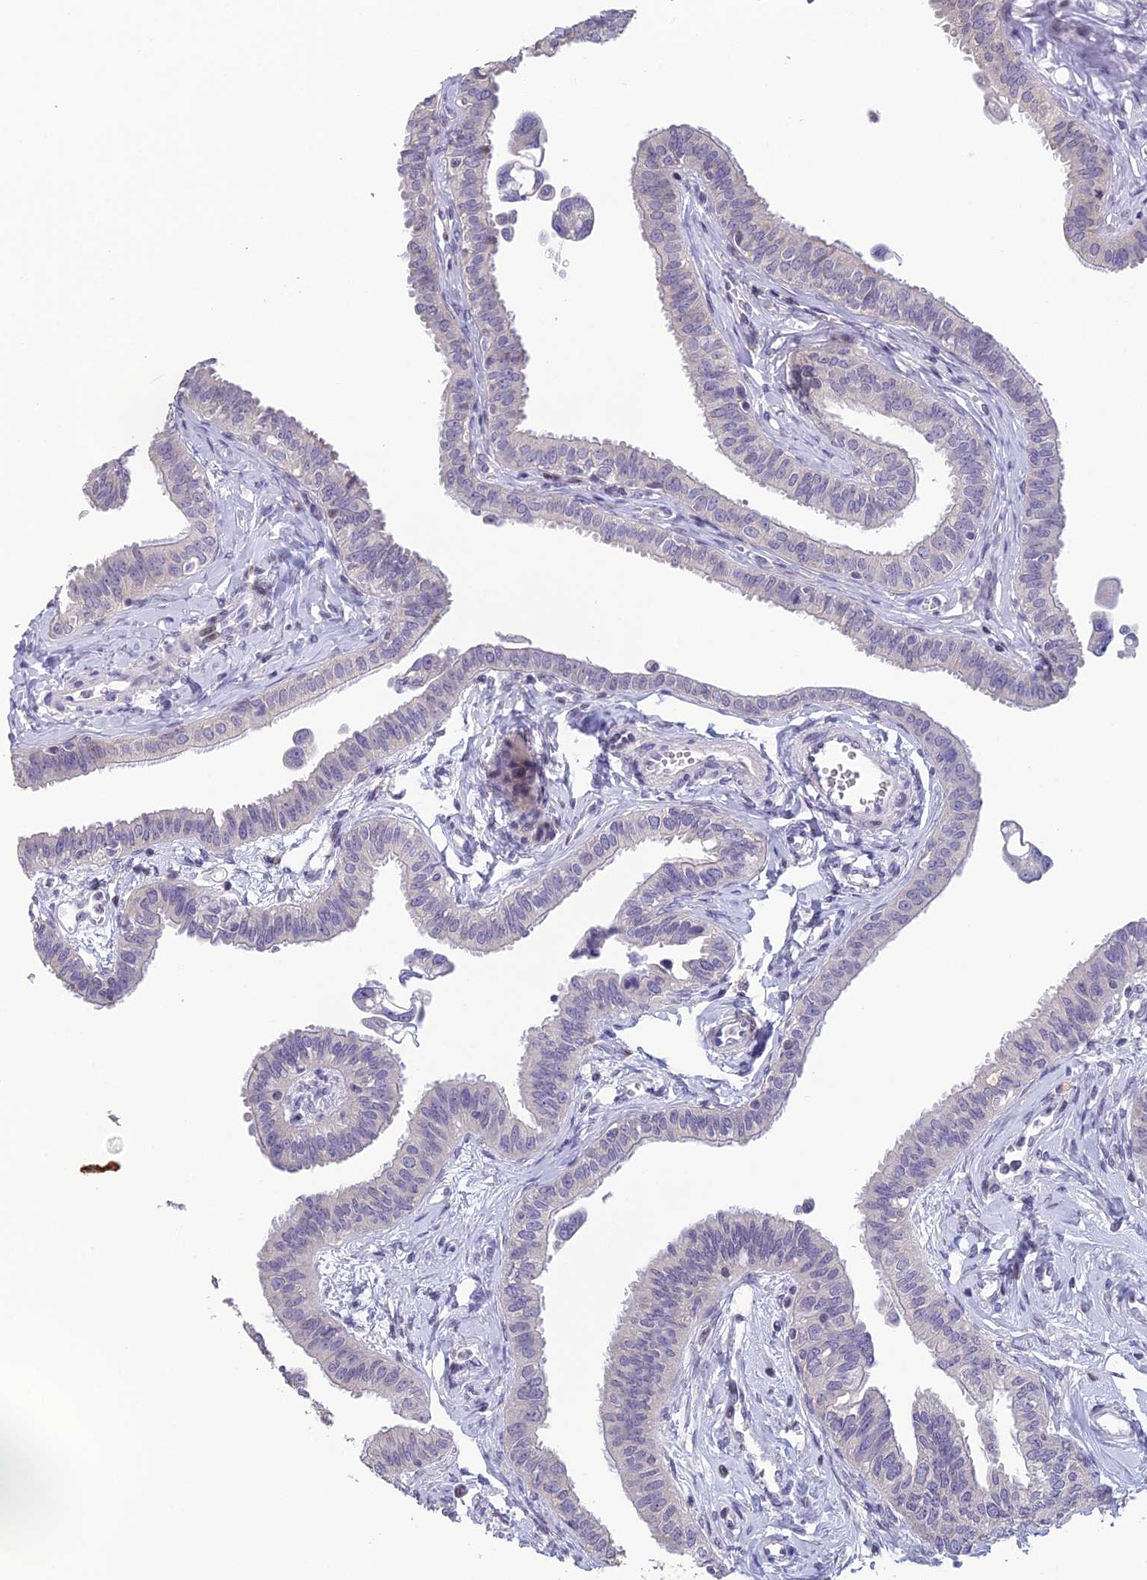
{"staining": {"intensity": "negative", "quantity": "none", "location": "none"}, "tissue": "fallopian tube", "cell_type": "Glandular cells", "image_type": "normal", "snomed": [{"axis": "morphology", "description": "Normal tissue, NOS"}, {"axis": "morphology", "description": "Carcinoma, NOS"}, {"axis": "topography", "description": "Fallopian tube"}, {"axis": "topography", "description": "Ovary"}], "caption": "This is a image of IHC staining of normal fallopian tube, which shows no staining in glandular cells. (Stains: DAB immunohistochemistry (IHC) with hematoxylin counter stain, Microscopy: brightfield microscopy at high magnification).", "gene": "TMEM134", "patient": {"sex": "female", "age": 59}}